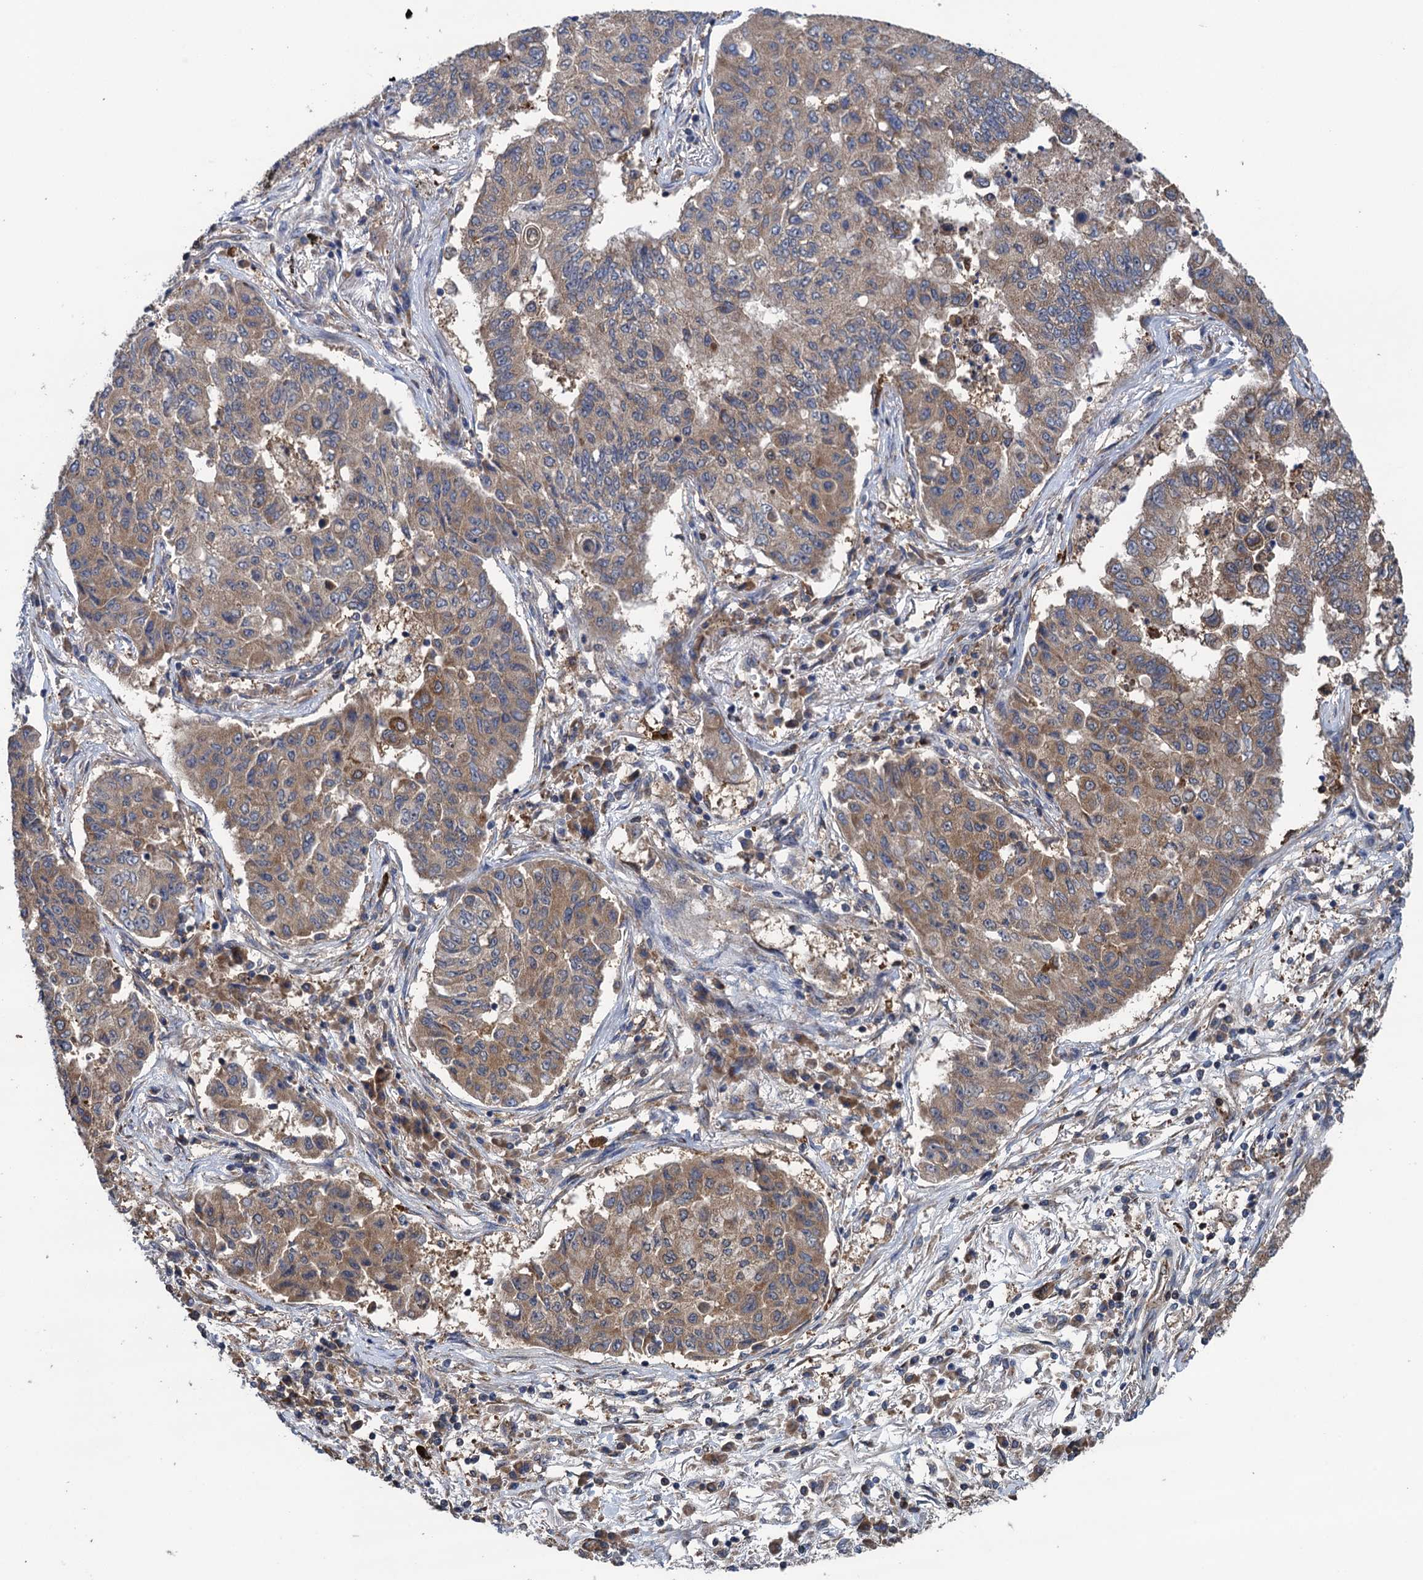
{"staining": {"intensity": "moderate", "quantity": ">75%", "location": "cytoplasmic/membranous"}, "tissue": "lung cancer", "cell_type": "Tumor cells", "image_type": "cancer", "snomed": [{"axis": "morphology", "description": "Squamous cell carcinoma, NOS"}, {"axis": "topography", "description": "Lung"}], "caption": "Immunohistochemistry (IHC) staining of lung cancer, which demonstrates medium levels of moderate cytoplasmic/membranous positivity in approximately >75% of tumor cells indicating moderate cytoplasmic/membranous protein staining. The staining was performed using DAB (3,3'-diaminobenzidine) (brown) for protein detection and nuclei were counterstained in hematoxylin (blue).", "gene": "CNTN5", "patient": {"sex": "male", "age": 74}}